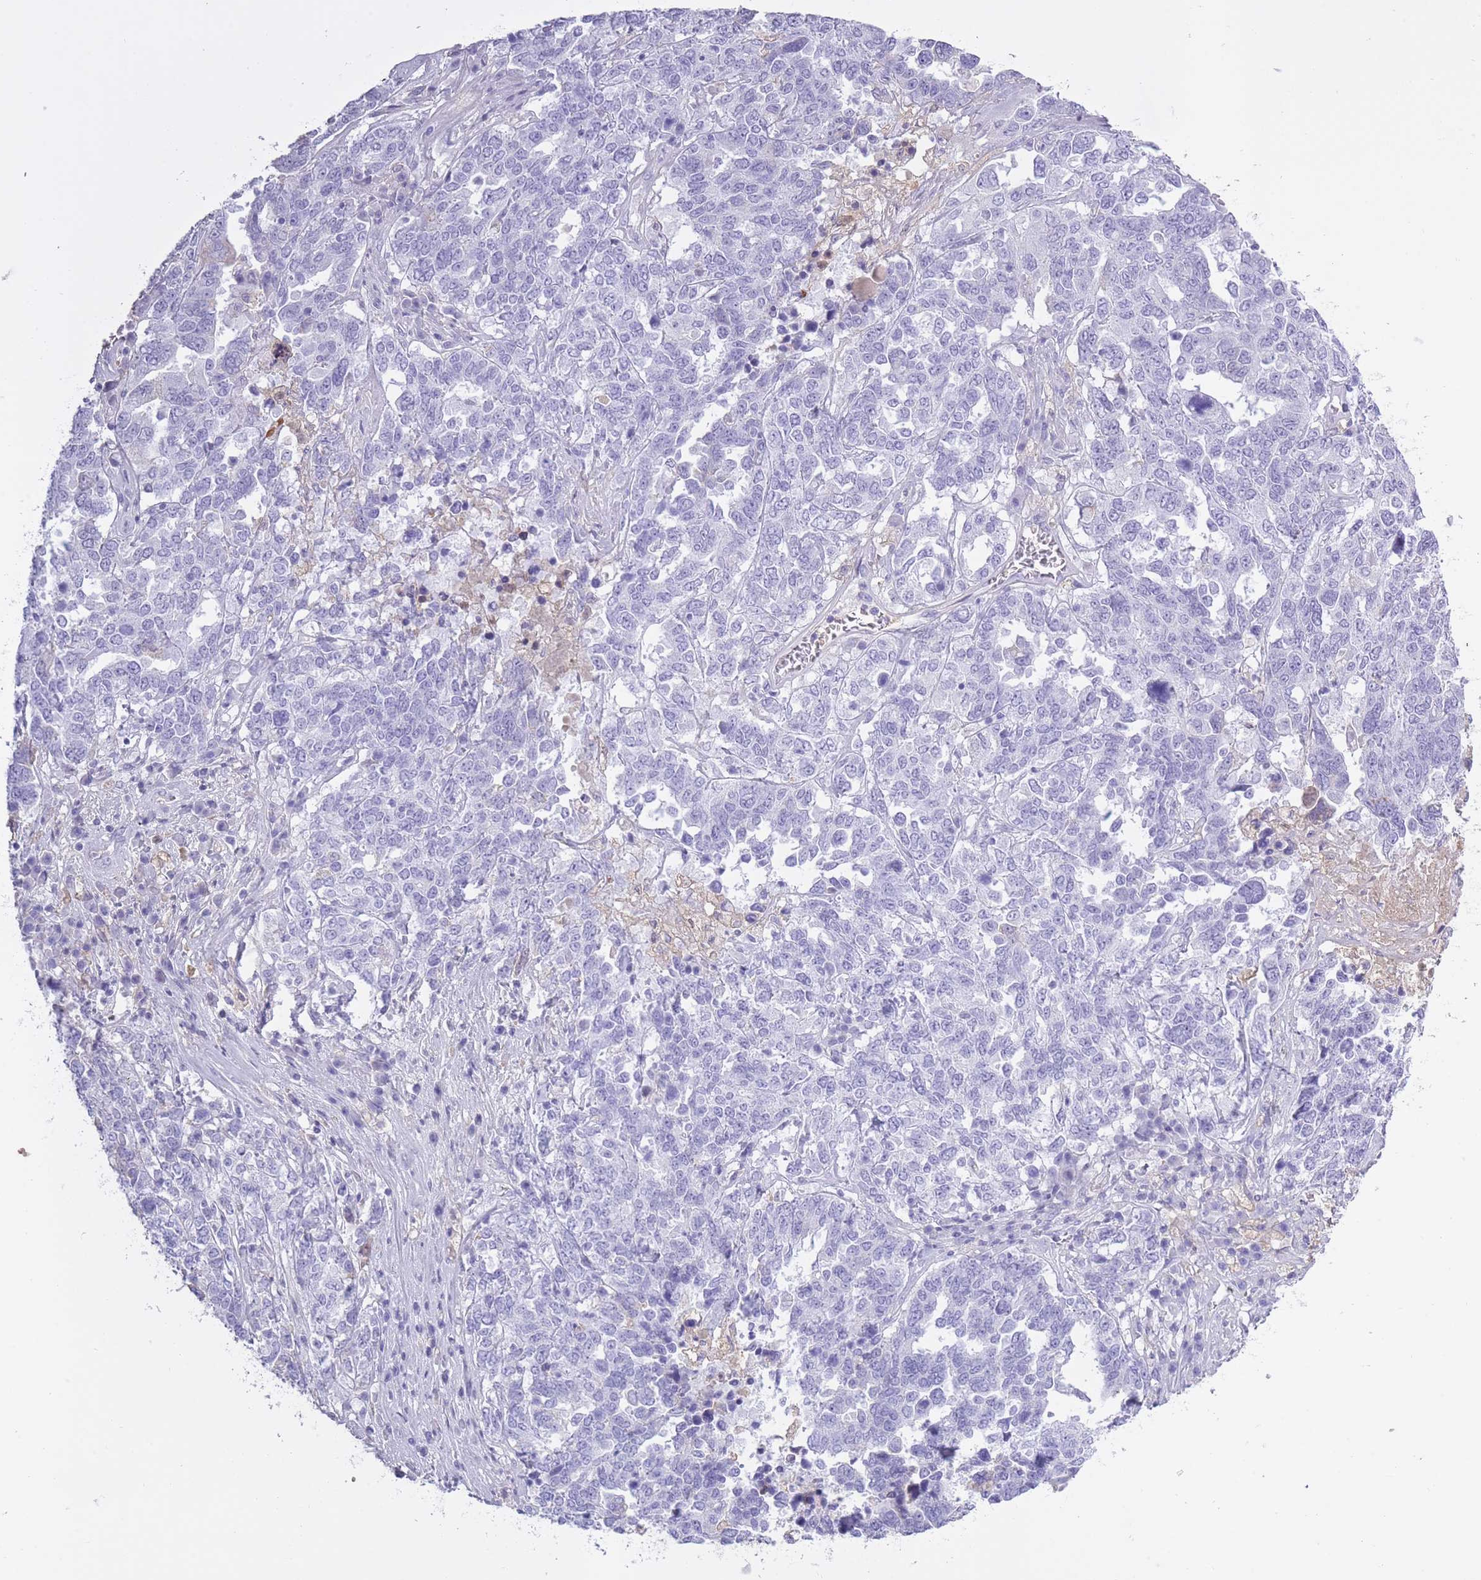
{"staining": {"intensity": "negative", "quantity": "none", "location": "none"}, "tissue": "ovarian cancer", "cell_type": "Tumor cells", "image_type": "cancer", "snomed": [{"axis": "morphology", "description": "Carcinoma, endometroid"}, {"axis": "topography", "description": "Ovary"}], "caption": "This is an immunohistochemistry micrograph of human endometroid carcinoma (ovarian). There is no staining in tumor cells.", "gene": "AP3S2", "patient": {"sex": "female", "age": 62}}